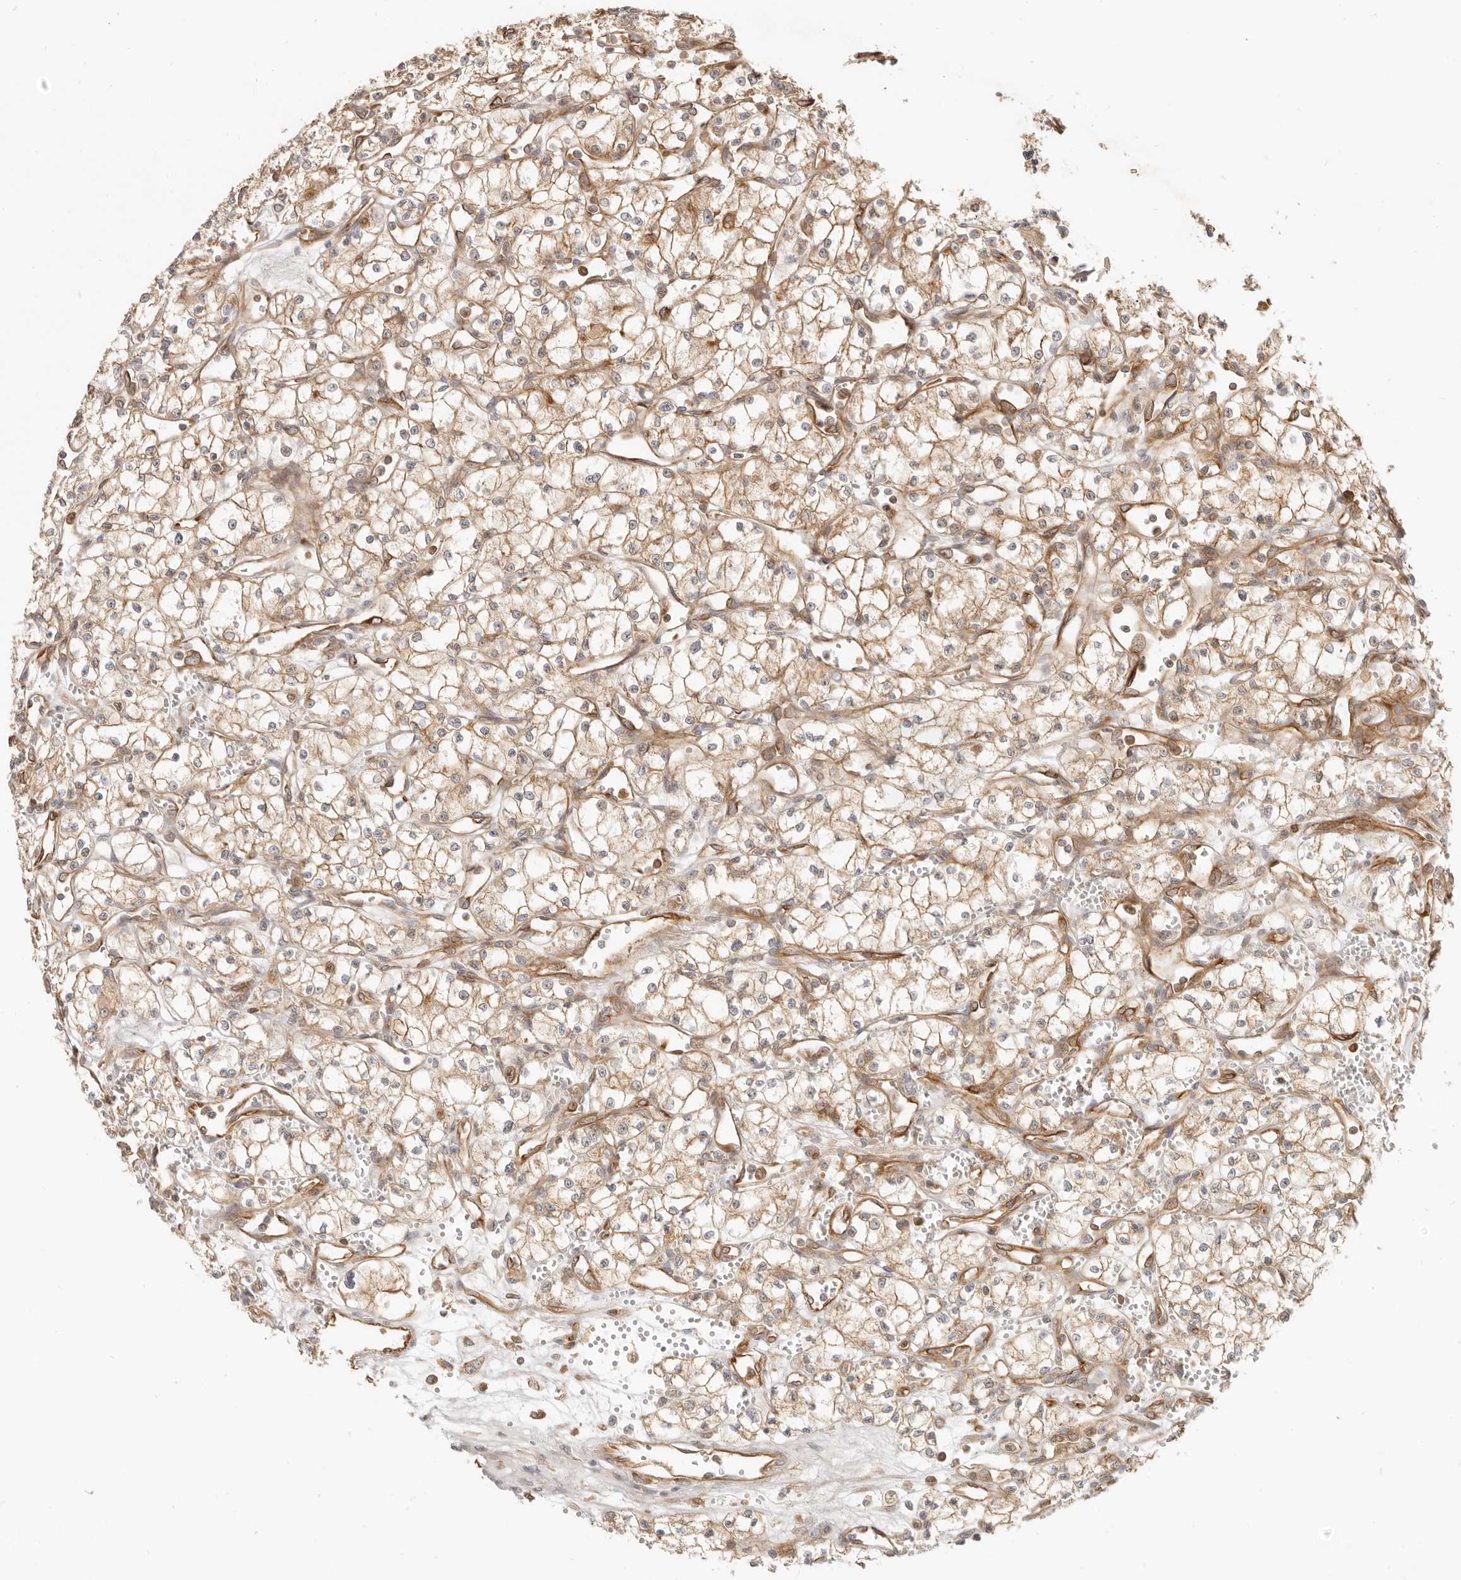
{"staining": {"intensity": "weak", "quantity": "25%-75%", "location": "cytoplasmic/membranous"}, "tissue": "renal cancer", "cell_type": "Tumor cells", "image_type": "cancer", "snomed": [{"axis": "morphology", "description": "Adenocarcinoma, NOS"}, {"axis": "topography", "description": "Kidney"}], "caption": "Immunohistochemical staining of renal adenocarcinoma reveals low levels of weak cytoplasmic/membranous protein staining in about 25%-75% of tumor cells.", "gene": "UFSP1", "patient": {"sex": "male", "age": 59}}